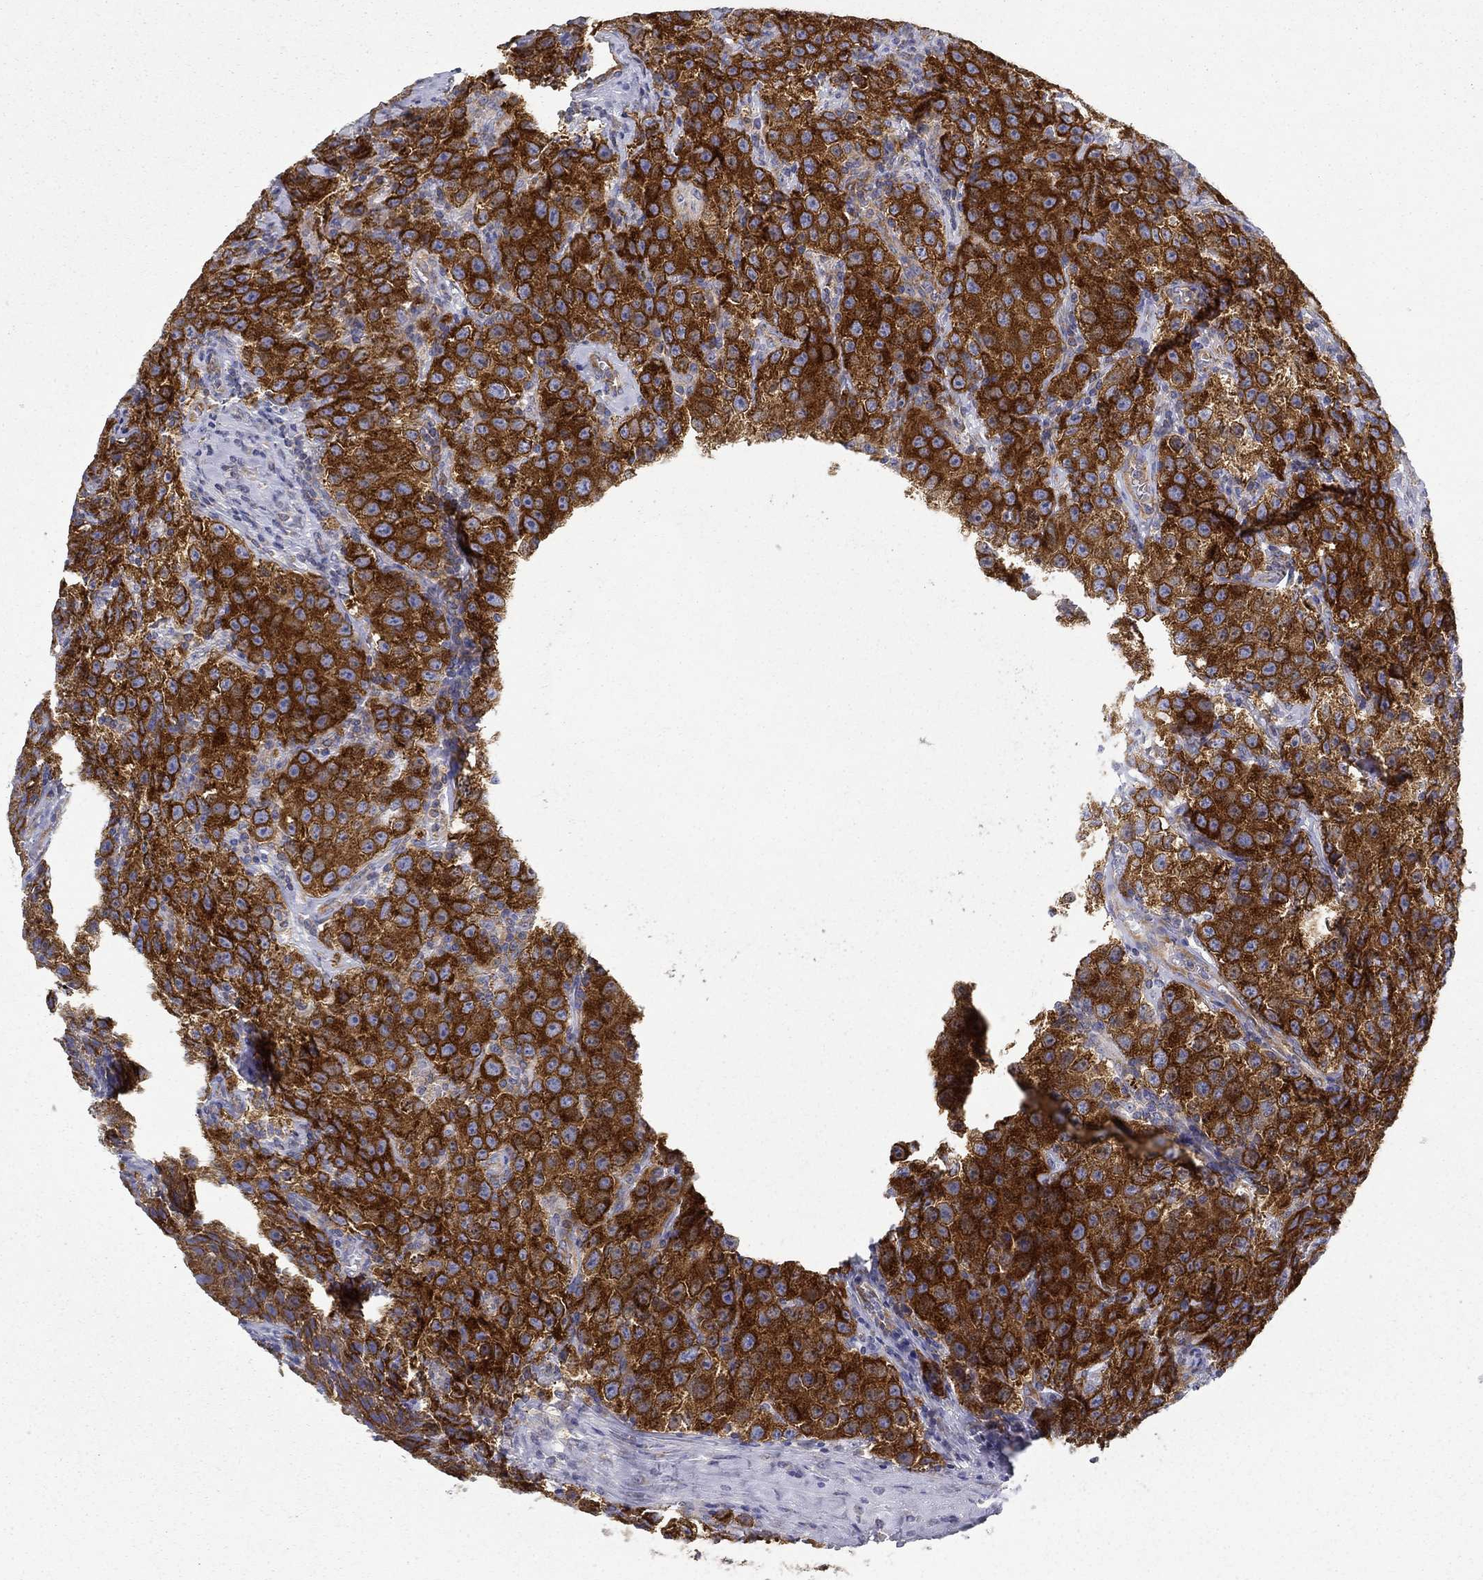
{"staining": {"intensity": "strong", "quantity": ">75%", "location": "cytoplasmic/membranous"}, "tissue": "testis cancer", "cell_type": "Tumor cells", "image_type": "cancer", "snomed": [{"axis": "morphology", "description": "Seminoma, NOS"}, {"axis": "topography", "description": "Testis"}], "caption": "A brown stain highlights strong cytoplasmic/membranous expression of a protein in human testis seminoma tumor cells. The staining is performed using DAB brown chromogen to label protein expression. The nuclei are counter-stained blue using hematoxylin.", "gene": "FXR1", "patient": {"sex": "male", "age": 52}}